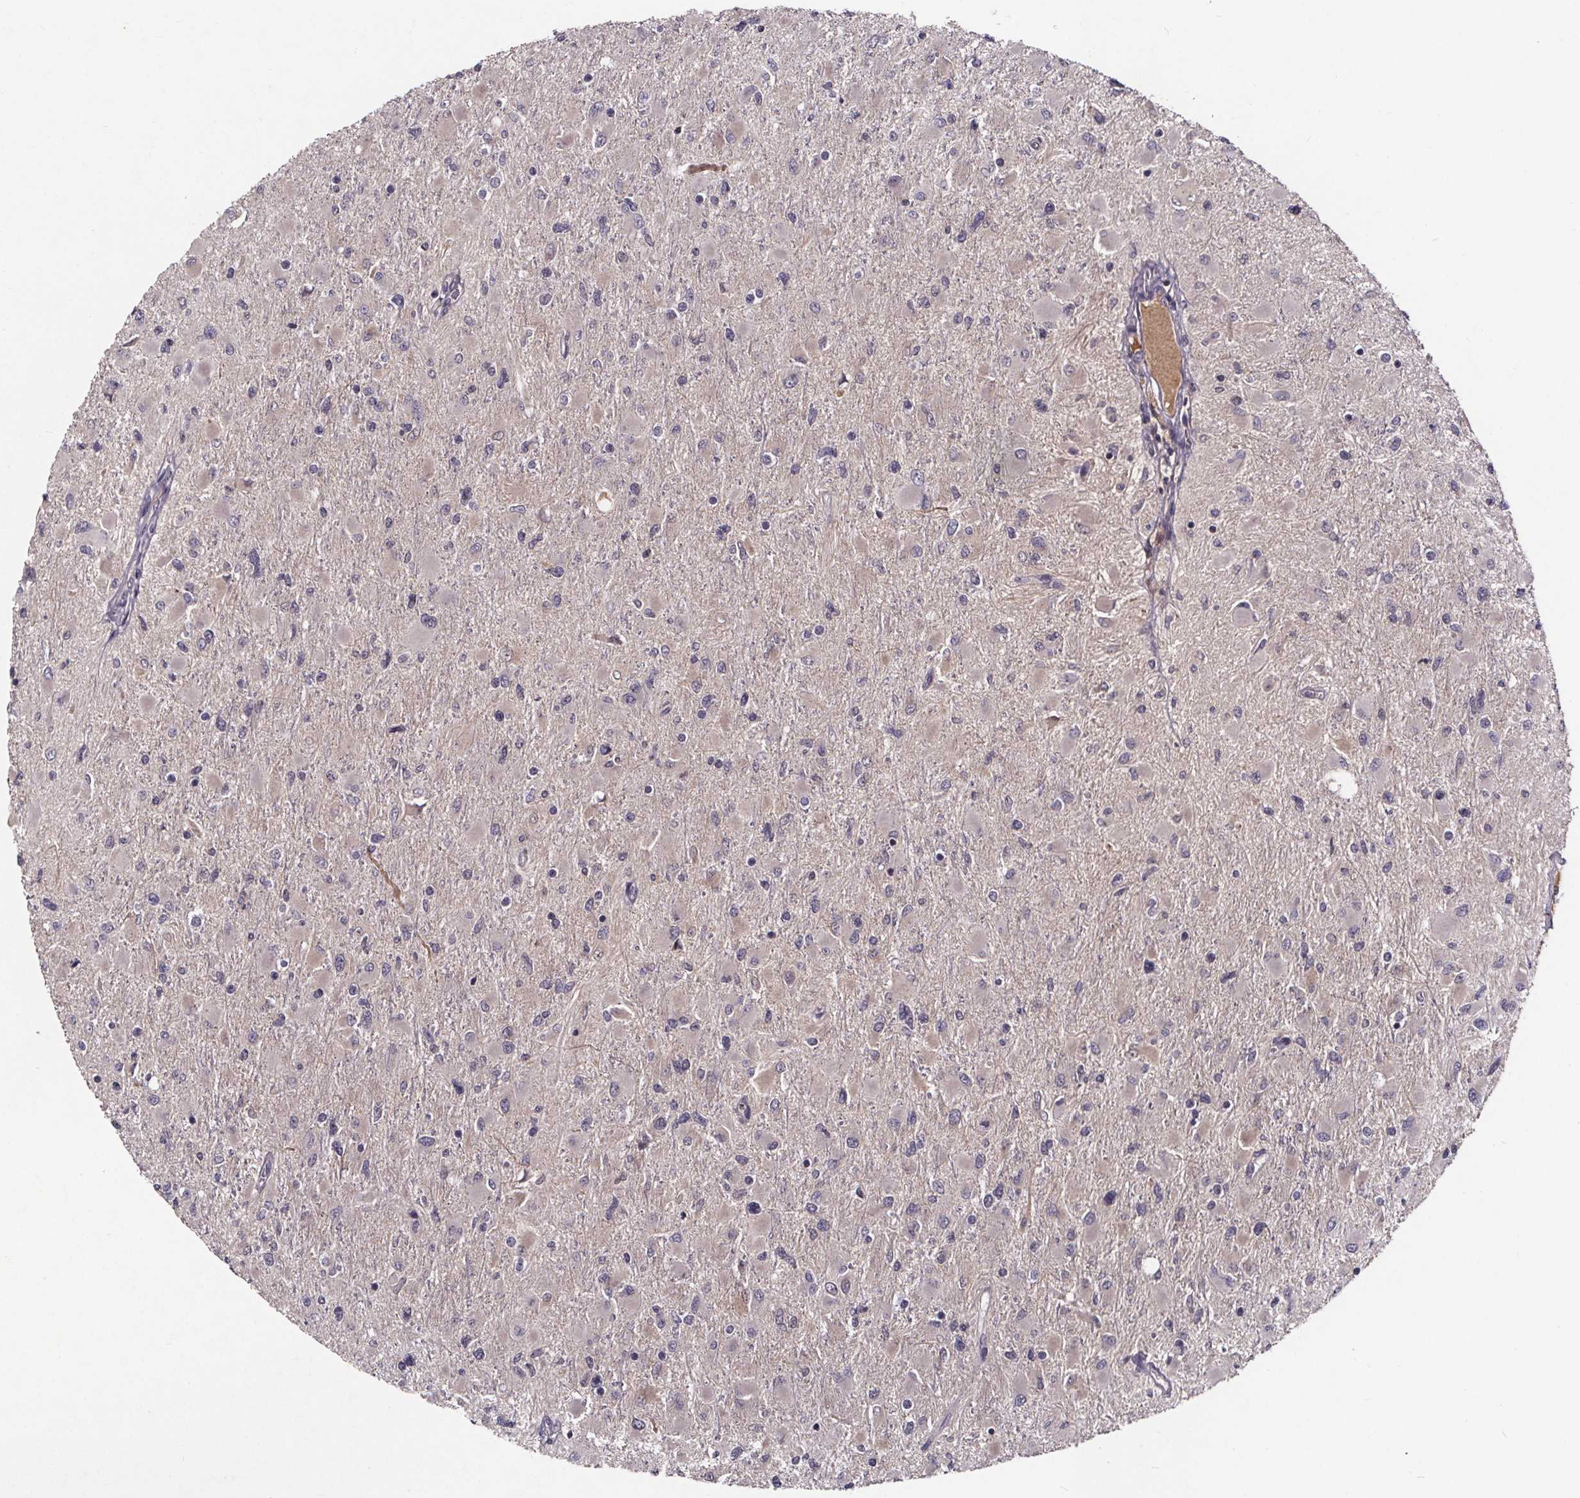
{"staining": {"intensity": "negative", "quantity": "none", "location": "none"}, "tissue": "glioma", "cell_type": "Tumor cells", "image_type": "cancer", "snomed": [{"axis": "morphology", "description": "Glioma, malignant, High grade"}, {"axis": "topography", "description": "Cerebral cortex"}], "caption": "Glioma was stained to show a protein in brown. There is no significant expression in tumor cells.", "gene": "NPHP4", "patient": {"sex": "female", "age": 36}}